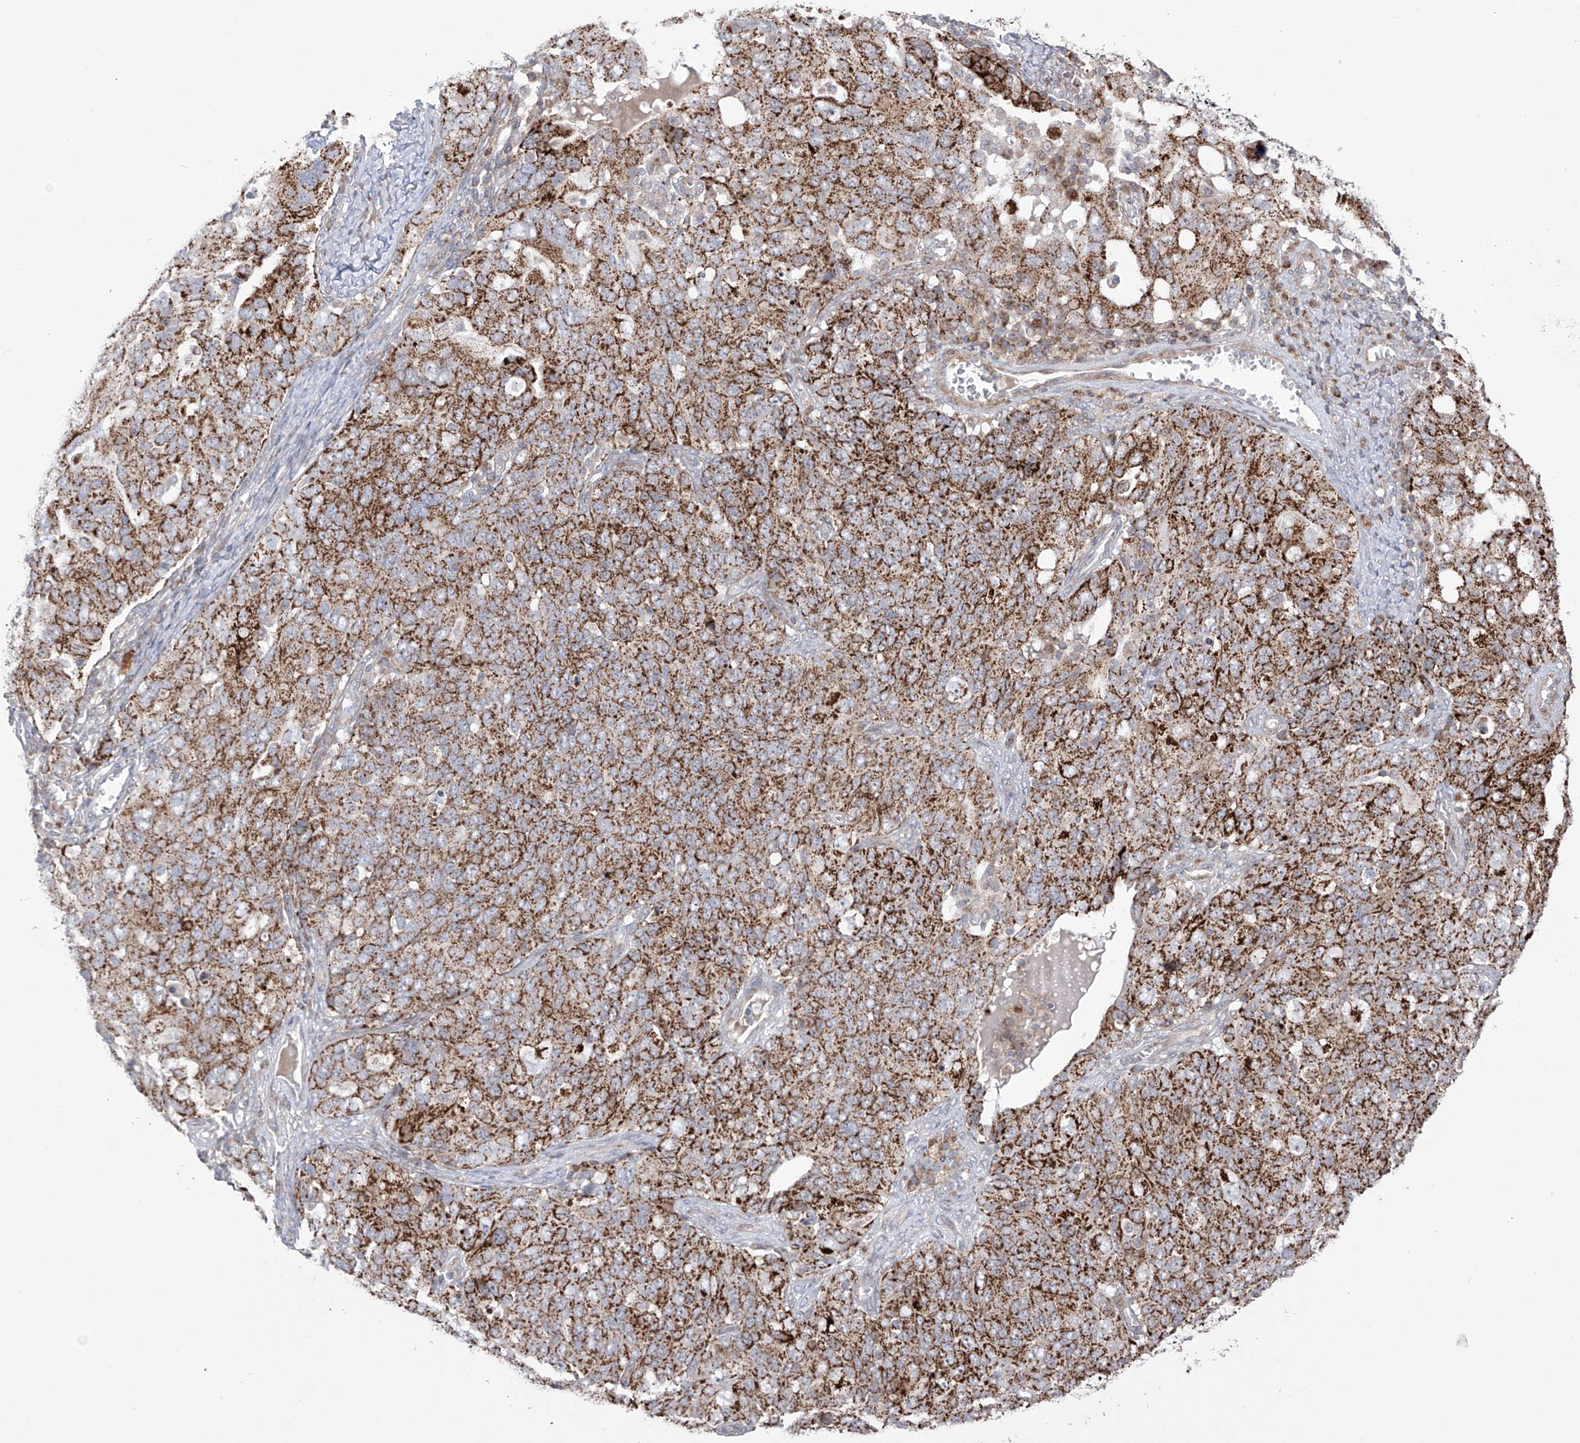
{"staining": {"intensity": "strong", "quantity": ">75%", "location": "cytoplasmic/membranous"}, "tissue": "ovarian cancer", "cell_type": "Tumor cells", "image_type": "cancer", "snomed": [{"axis": "morphology", "description": "Carcinoma, endometroid"}, {"axis": "topography", "description": "Ovary"}], "caption": "Immunohistochemistry (IHC) (DAB (3,3'-diaminobenzidine)) staining of ovarian cancer (endometroid carcinoma) demonstrates strong cytoplasmic/membranous protein staining in approximately >75% of tumor cells.", "gene": "YKT6", "patient": {"sex": "female", "age": 62}}